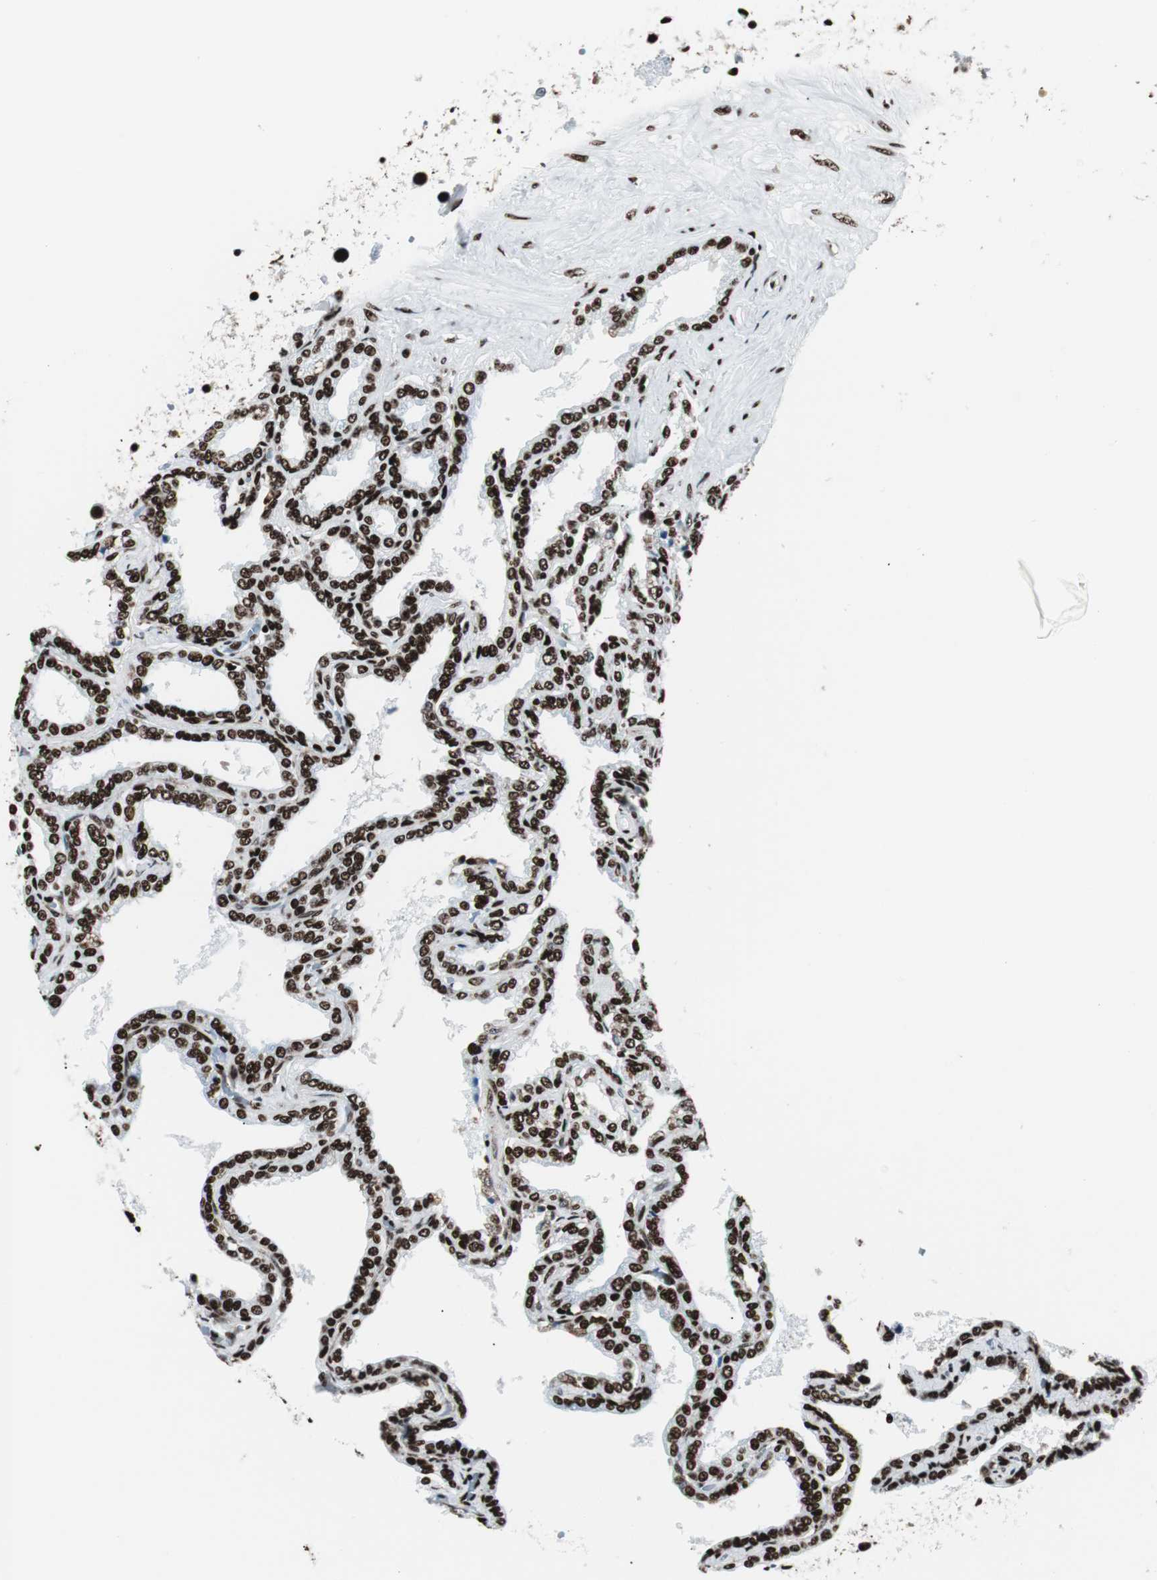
{"staining": {"intensity": "strong", "quantity": ">75%", "location": "nuclear"}, "tissue": "seminal vesicle", "cell_type": "Glandular cells", "image_type": "normal", "snomed": [{"axis": "morphology", "description": "Normal tissue, NOS"}, {"axis": "topography", "description": "Seminal veicle"}], "caption": "Immunohistochemistry (IHC) of benign human seminal vesicle shows high levels of strong nuclear expression in about >75% of glandular cells. (Brightfield microscopy of DAB IHC at high magnification).", "gene": "NCL", "patient": {"sex": "male", "age": 46}}